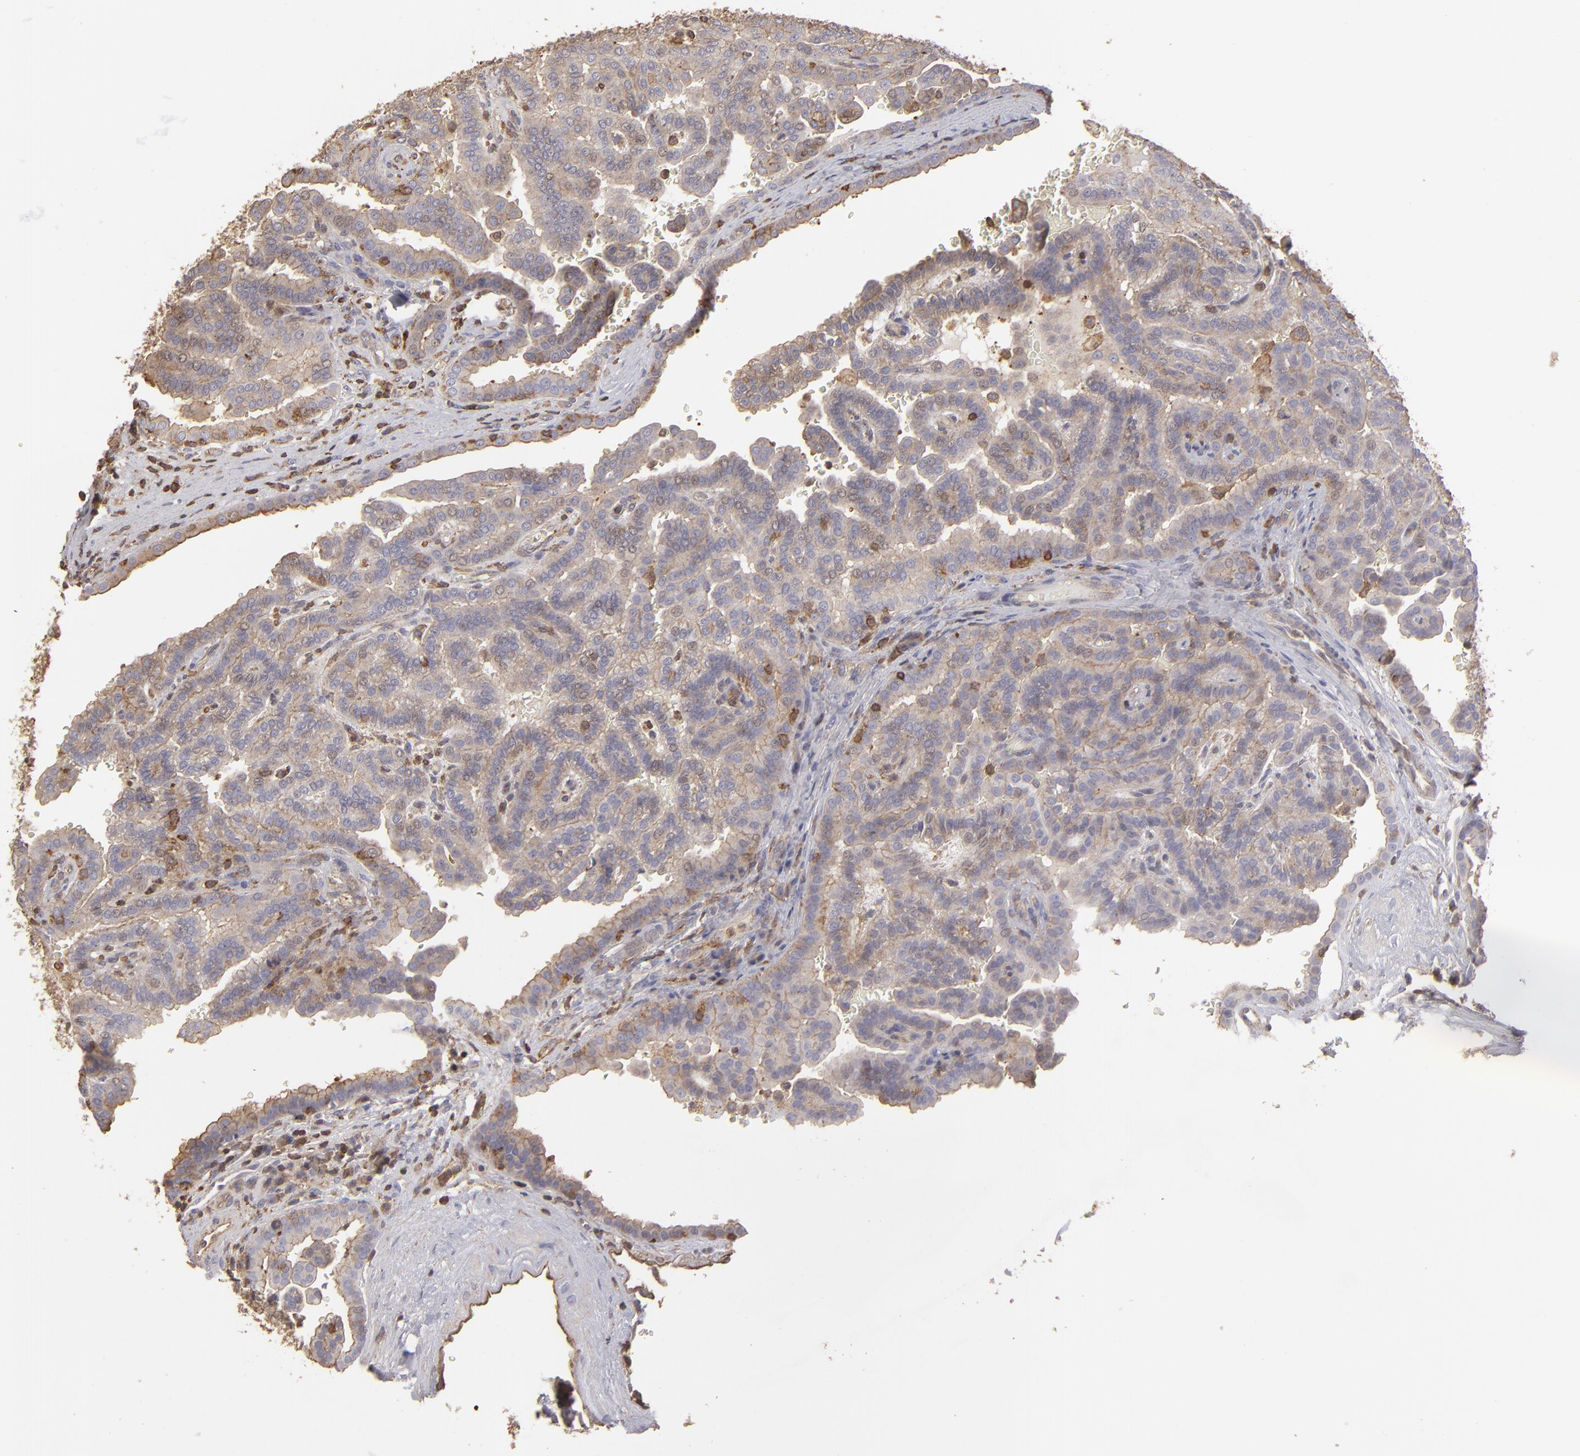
{"staining": {"intensity": "moderate", "quantity": ">75%", "location": "cytoplasmic/membranous"}, "tissue": "renal cancer", "cell_type": "Tumor cells", "image_type": "cancer", "snomed": [{"axis": "morphology", "description": "Adenocarcinoma, NOS"}, {"axis": "topography", "description": "Kidney"}], "caption": "Immunohistochemical staining of human renal cancer (adenocarcinoma) reveals medium levels of moderate cytoplasmic/membranous protein staining in about >75% of tumor cells.", "gene": "ACTB", "patient": {"sex": "male", "age": 61}}